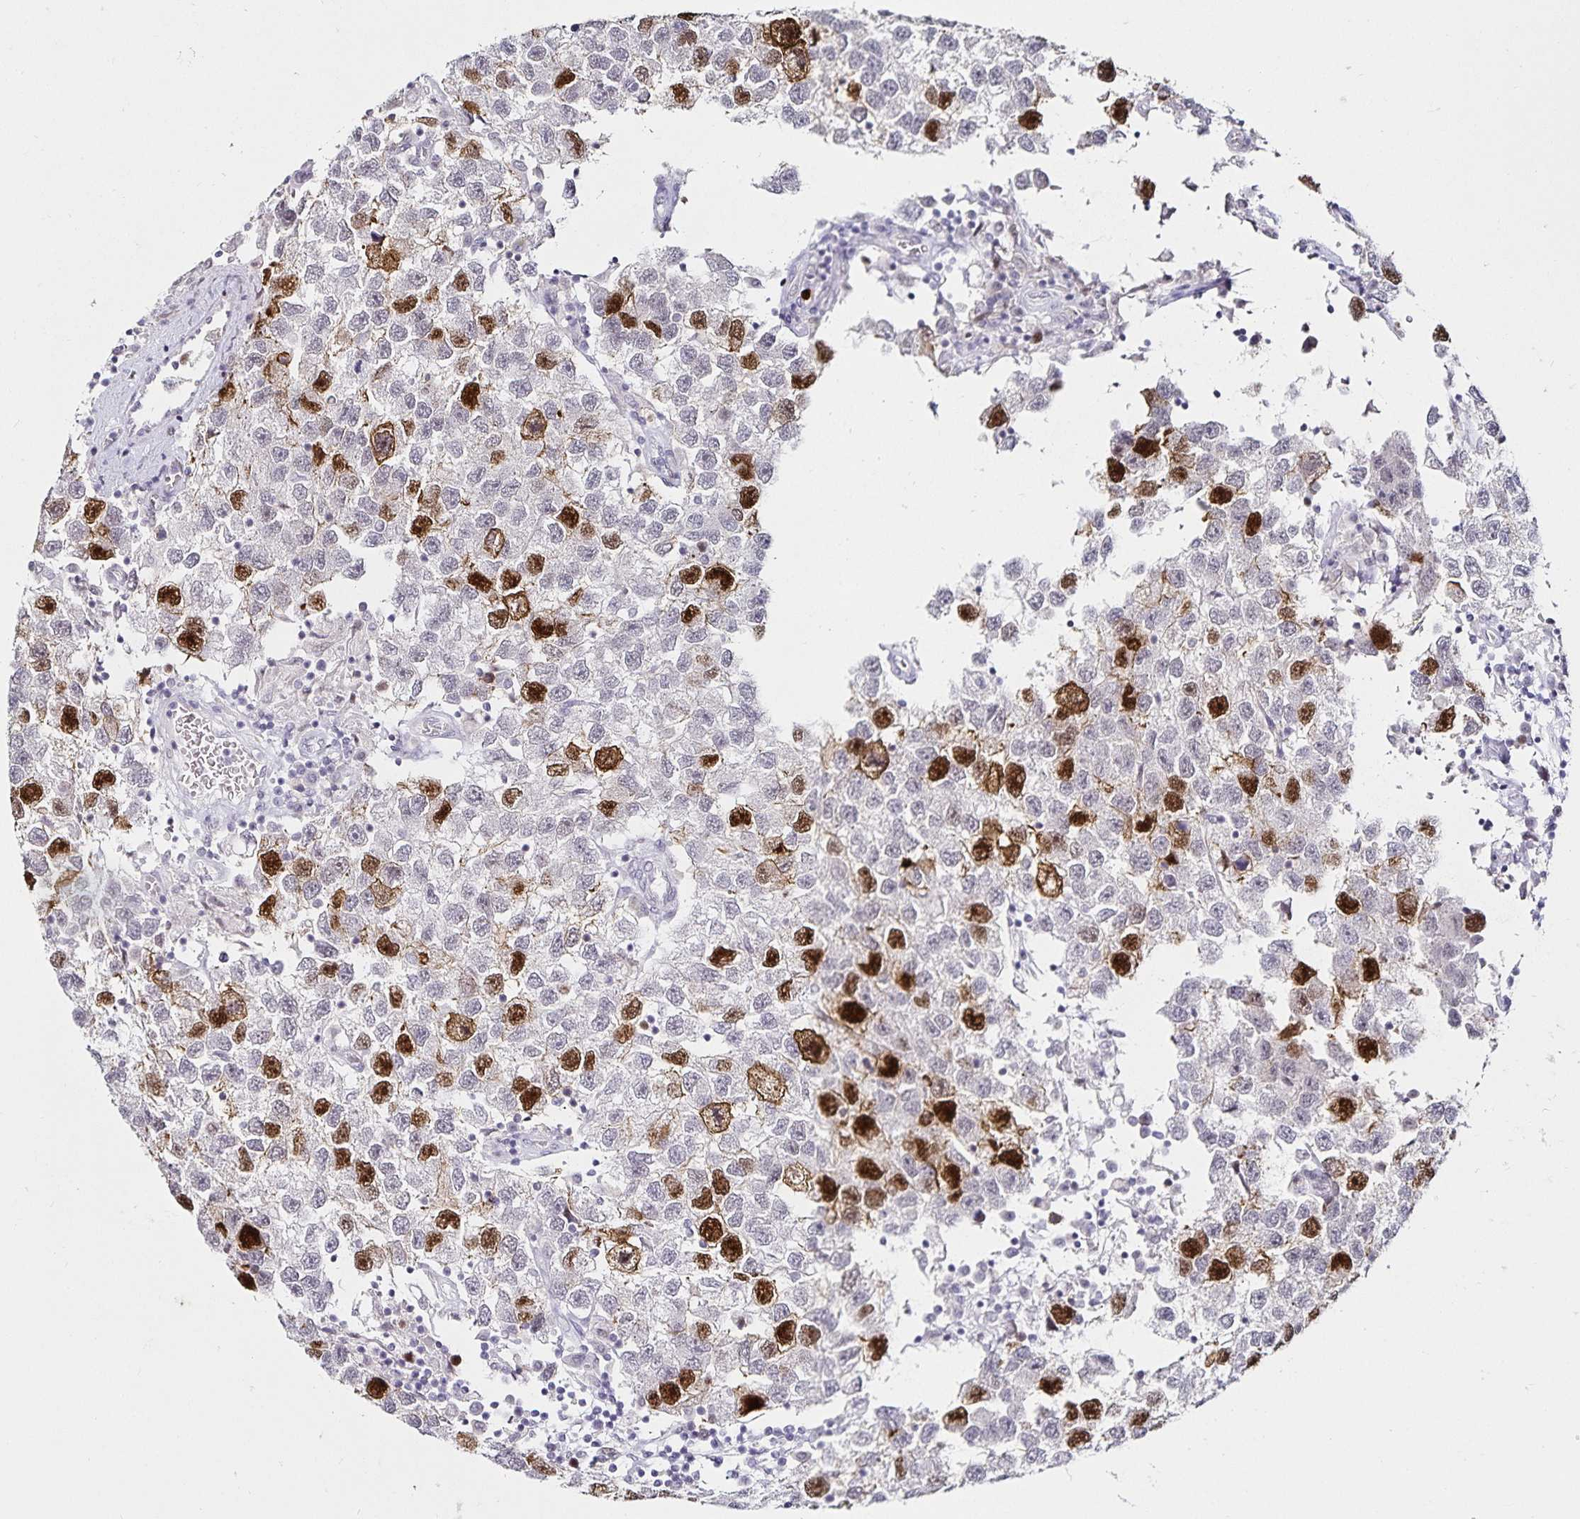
{"staining": {"intensity": "strong", "quantity": "<25%", "location": "nuclear"}, "tissue": "testis cancer", "cell_type": "Tumor cells", "image_type": "cancer", "snomed": [{"axis": "morphology", "description": "Seminoma, NOS"}, {"axis": "topography", "description": "Testis"}], "caption": "This is an image of immunohistochemistry (IHC) staining of seminoma (testis), which shows strong expression in the nuclear of tumor cells.", "gene": "ANLN", "patient": {"sex": "male", "age": 26}}